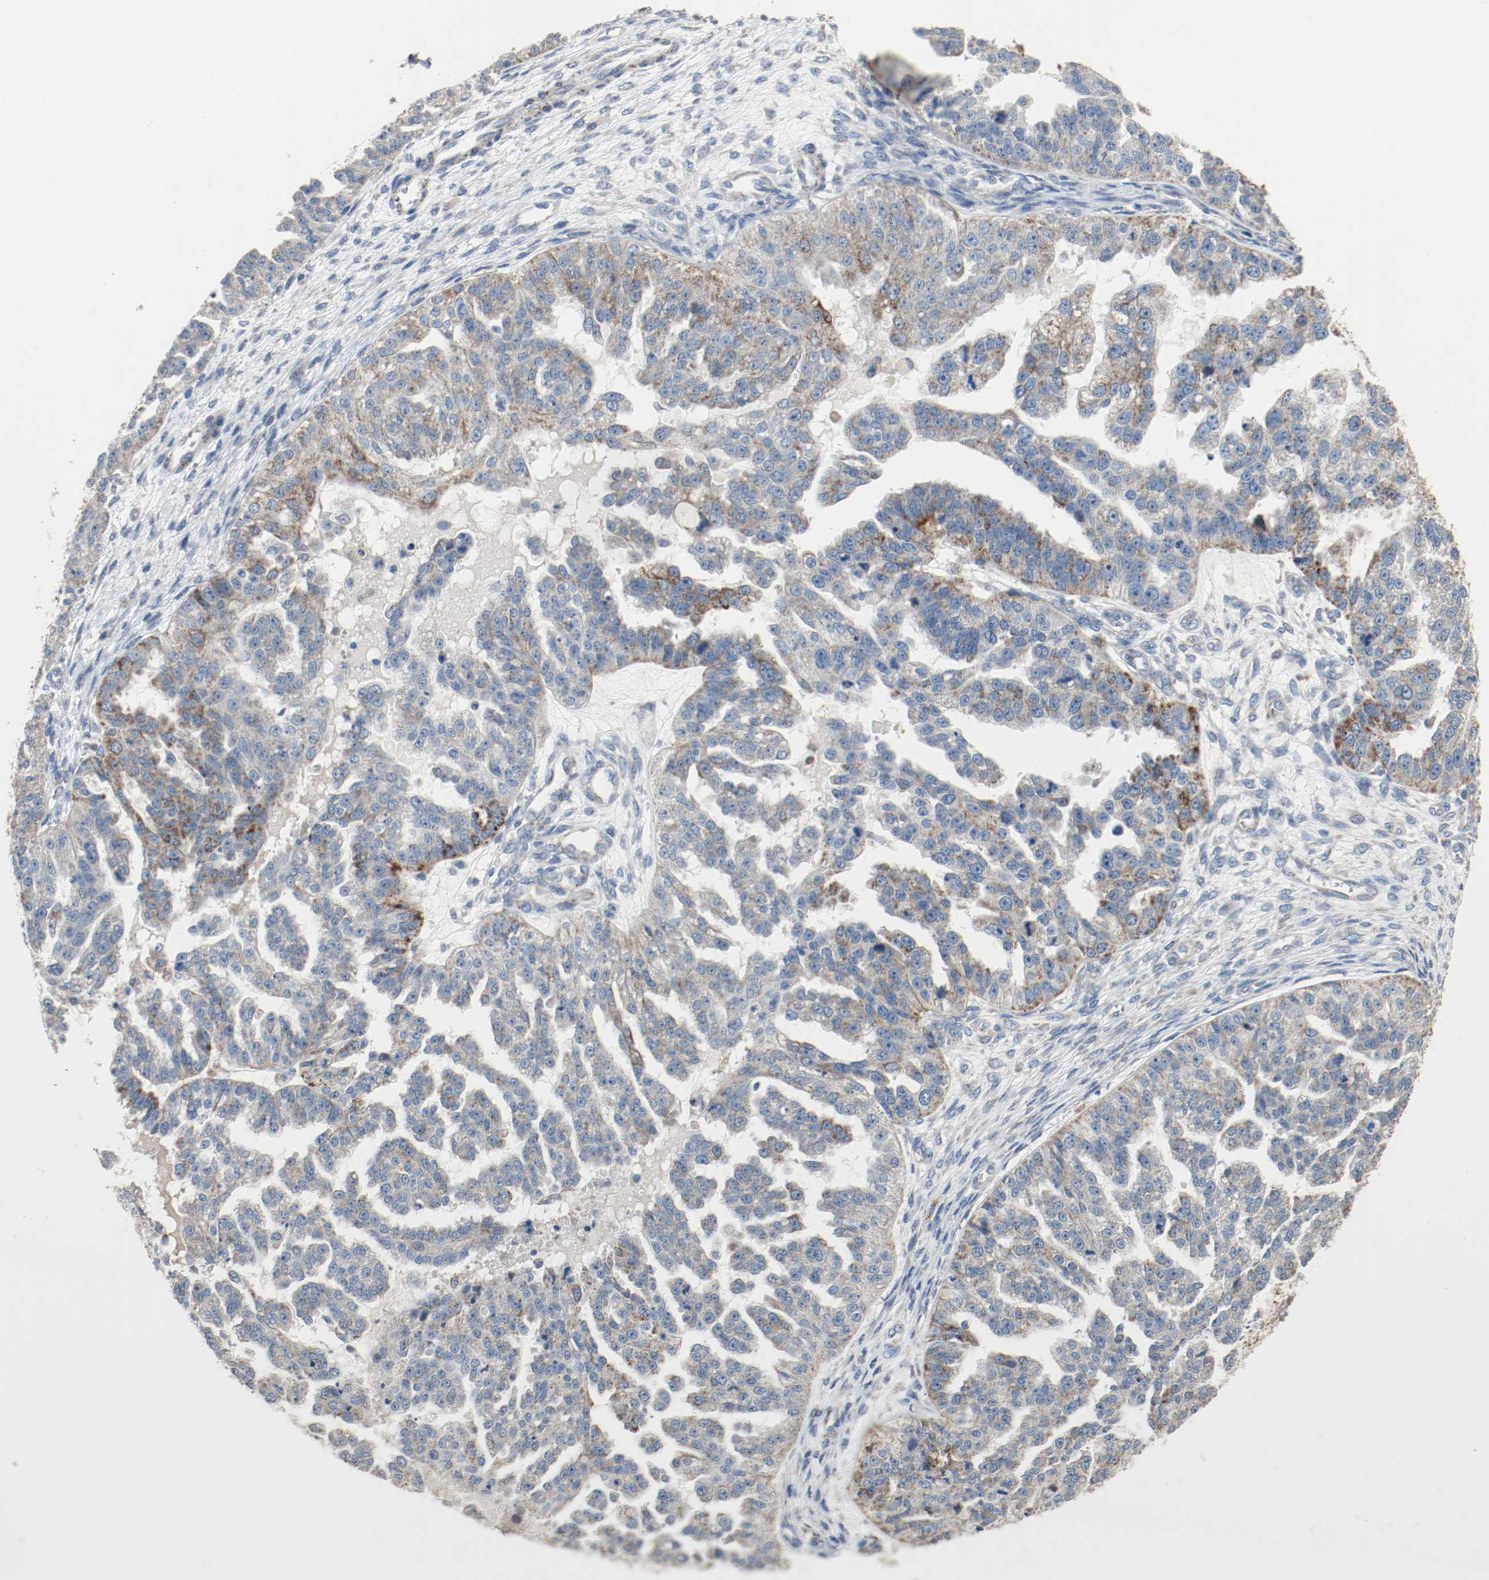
{"staining": {"intensity": "moderate", "quantity": ">75%", "location": "cytoplasmic/membranous"}, "tissue": "ovarian cancer", "cell_type": "Tumor cells", "image_type": "cancer", "snomed": [{"axis": "morphology", "description": "Cystadenocarcinoma, serous, NOS"}, {"axis": "topography", "description": "Ovary"}], "caption": "This is an image of IHC staining of ovarian cancer (serous cystadenocarcinoma), which shows moderate expression in the cytoplasmic/membranous of tumor cells.", "gene": "ALDH4A1", "patient": {"sex": "female", "age": 58}}